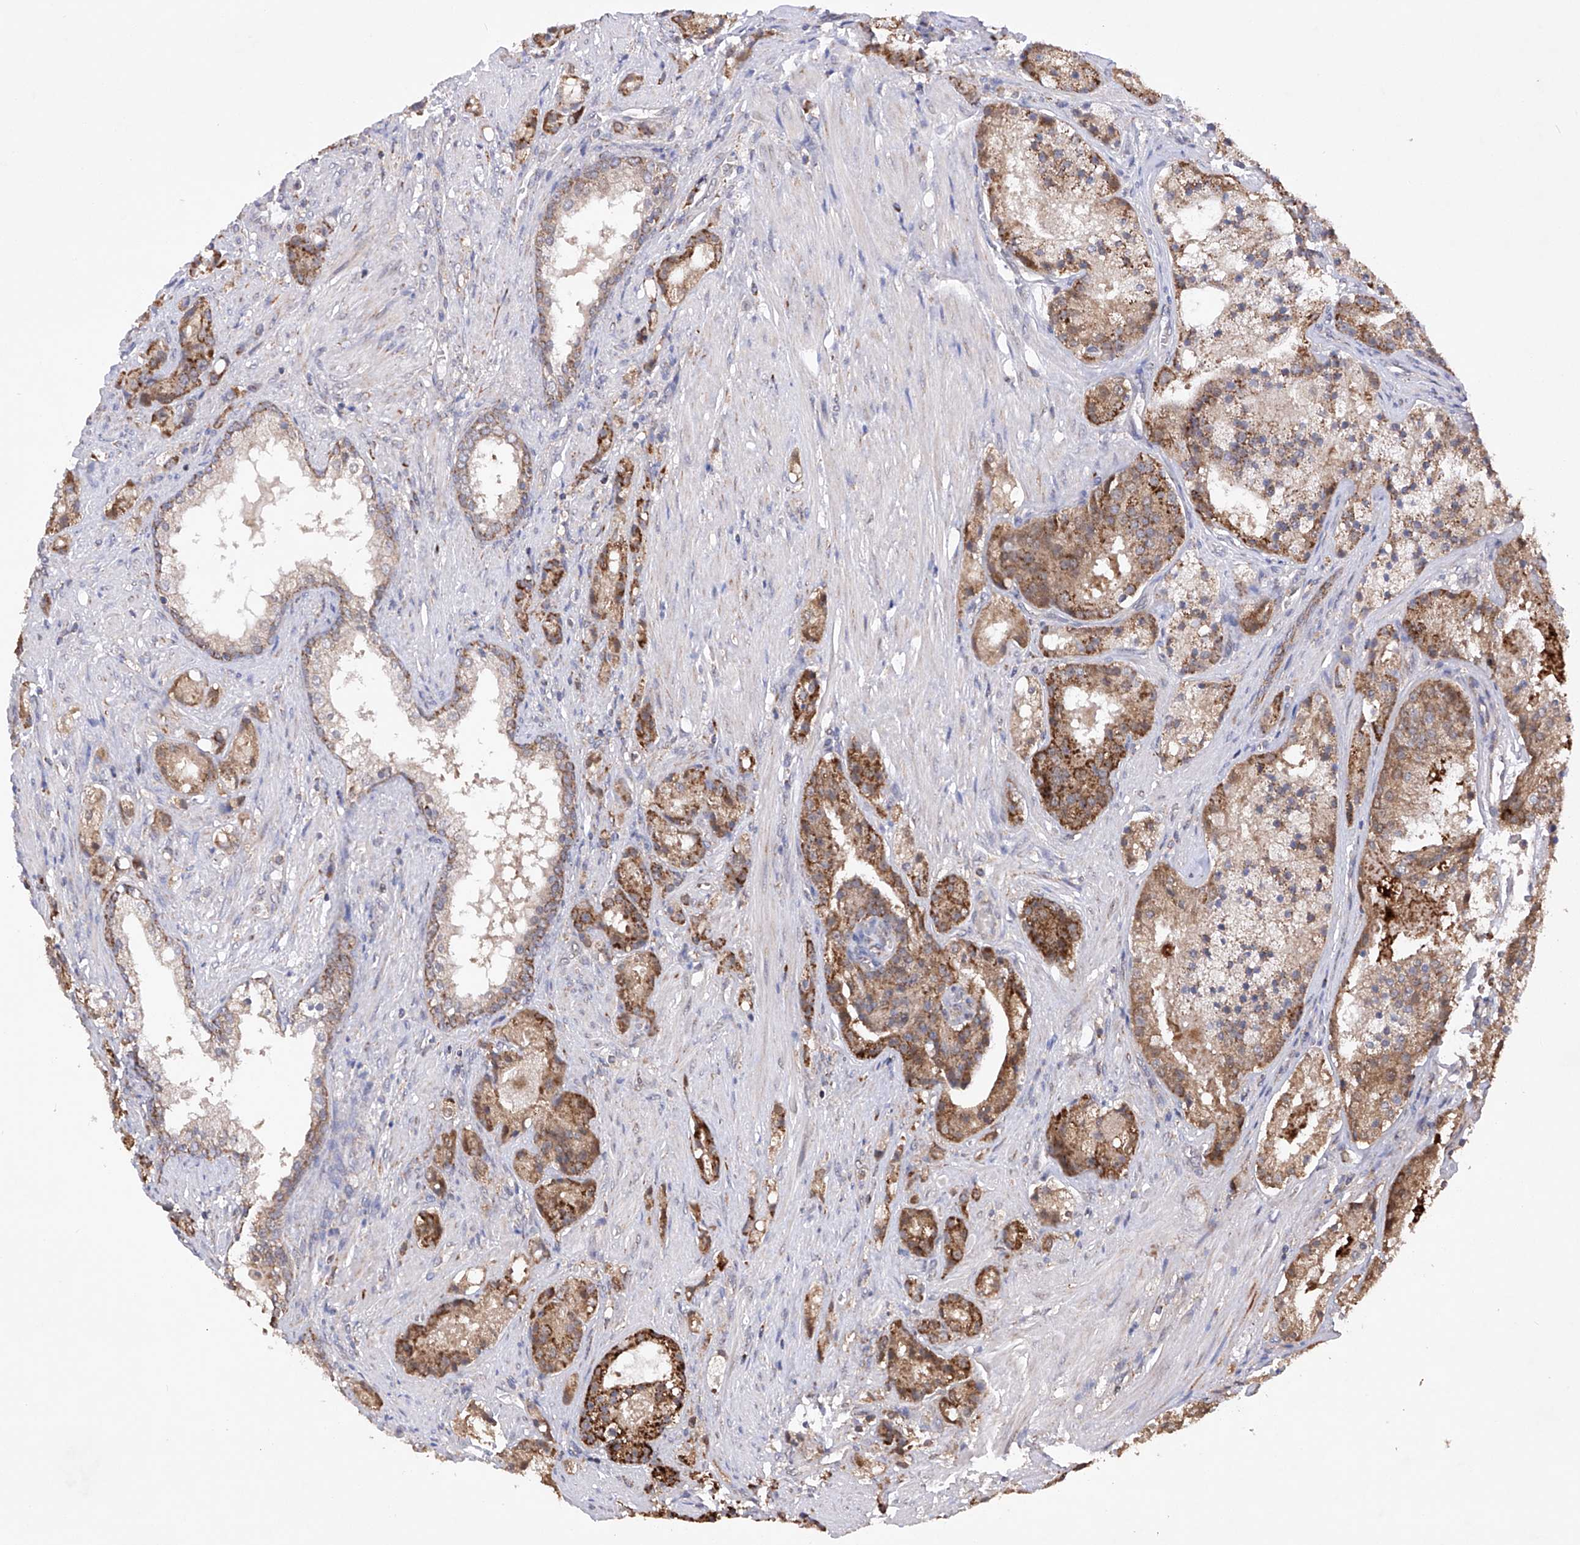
{"staining": {"intensity": "moderate", "quantity": ">75%", "location": "cytoplasmic/membranous"}, "tissue": "prostate cancer", "cell_type": "Tumor cells", "image_type": "cancer", "snomed": [{"axis": "morphology", "description": "Adenocarcinoma, High grade"}, {"axis": "topography", "description": "Prostate"}], "caption": "Moderate cytoplasmic/membranous expression for a protein is identified in about >75% of tumor cells of high-grade adenocarcinoma (prostate) using immunohistochemistry.", "gene": "SDHAF4", "patient": {"sex": "male", "age": 60}}